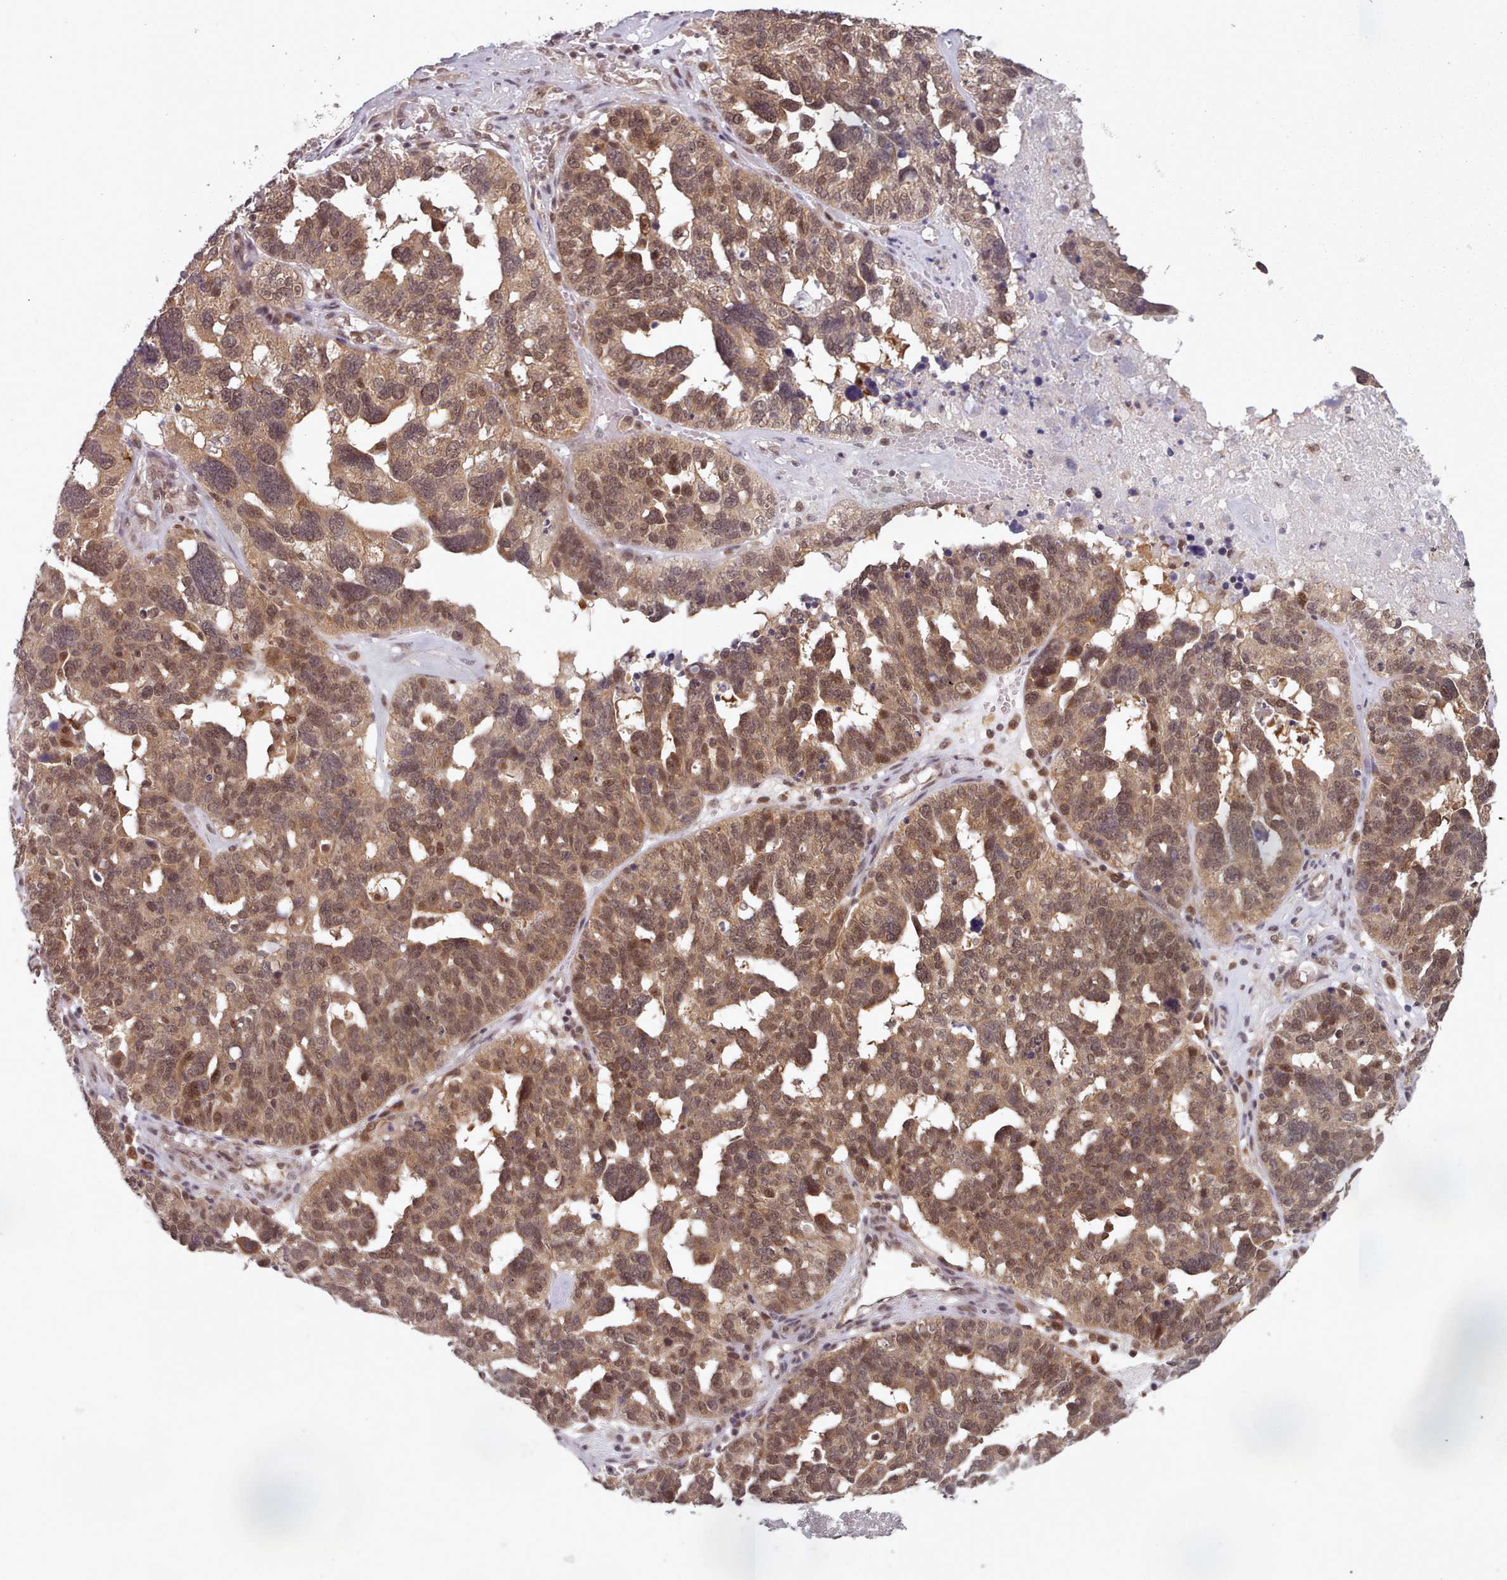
{"staining": {"intensity": "moderate", "quantity": ">75%", "location": "cytoplasmic/membranous,nuclear"}, "tissue": "ovarian cancer", "cell_type": "Tumor cells", "image_type": "cancer", "snomed": [{"axis": "morphology", "description": "Cystadenocarcinoma, serous, NOS"}, {"axis": "topography", "description": "Ovary"}], "caption": "Immunohistochemical staining of ovarian cancer demonstrates medium levels of moderate cytoplasmic/membranous and nuclear staining in about >75% of tumor cells.", "gene": "DHX8", "patient": {"sex": "female", "age": 59}}